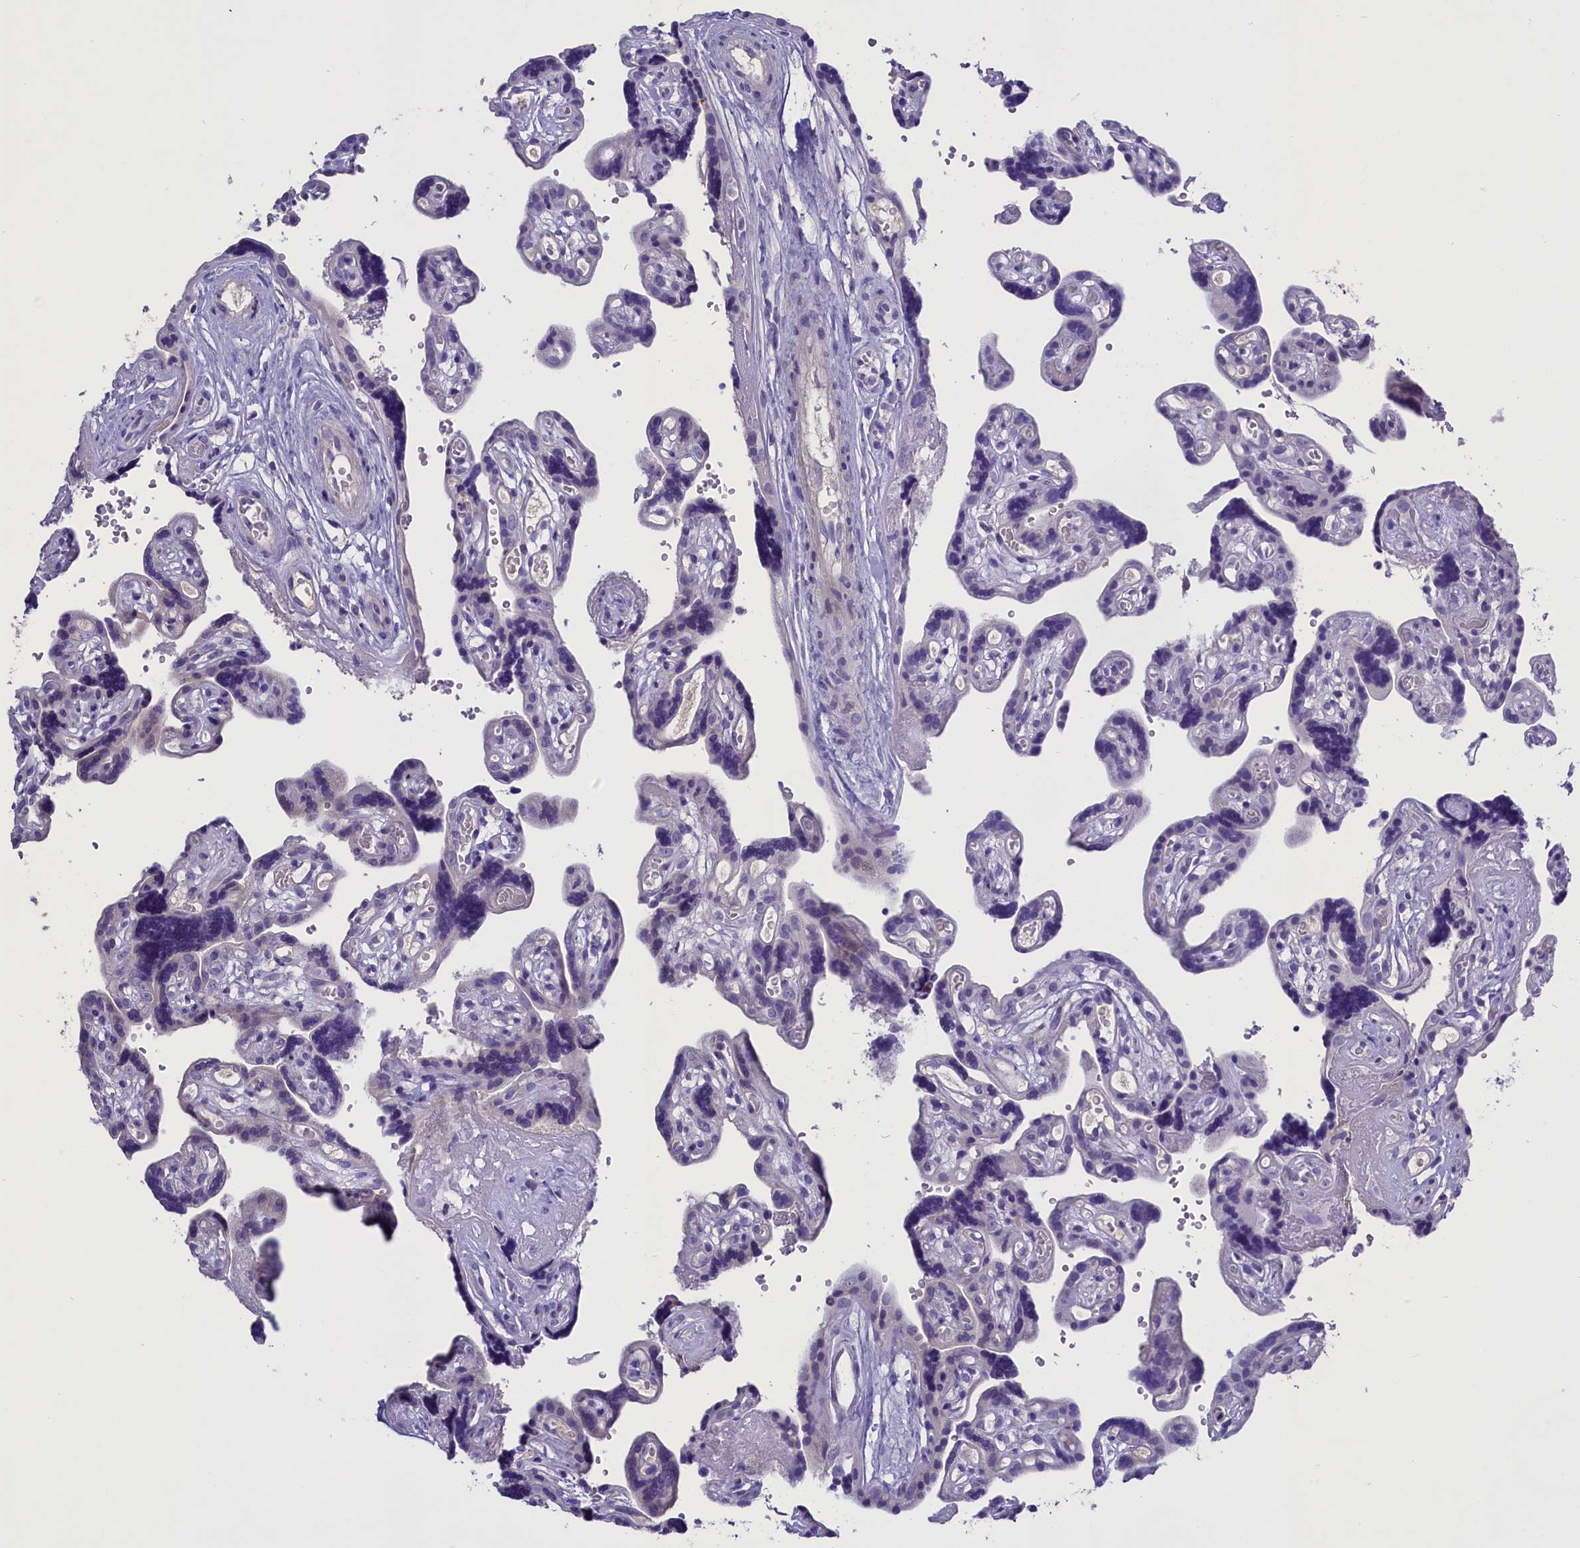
{"staining": {"intensity": "negative", "quantity": "none", "location": "none"}, "tissue": "placenta", "cell_type": "Trophoblastic cells", "image_type": "normal", "snomed": [{"axis": "morphology", "description": "Normal tissue, NOS"}, {"axis": "topography", "description": "Placenta"}], "caption": "A photomicrograph of human placenta is negative for staining in trophoblastic cells. The staining was performed using DAB to visualize the protein expression in brown, while the nuclei were stained in blue with hematoxylin (Magnification: 20x).", "gene": "ENPP6", "patient": {"sex": "female", "age": 30}}